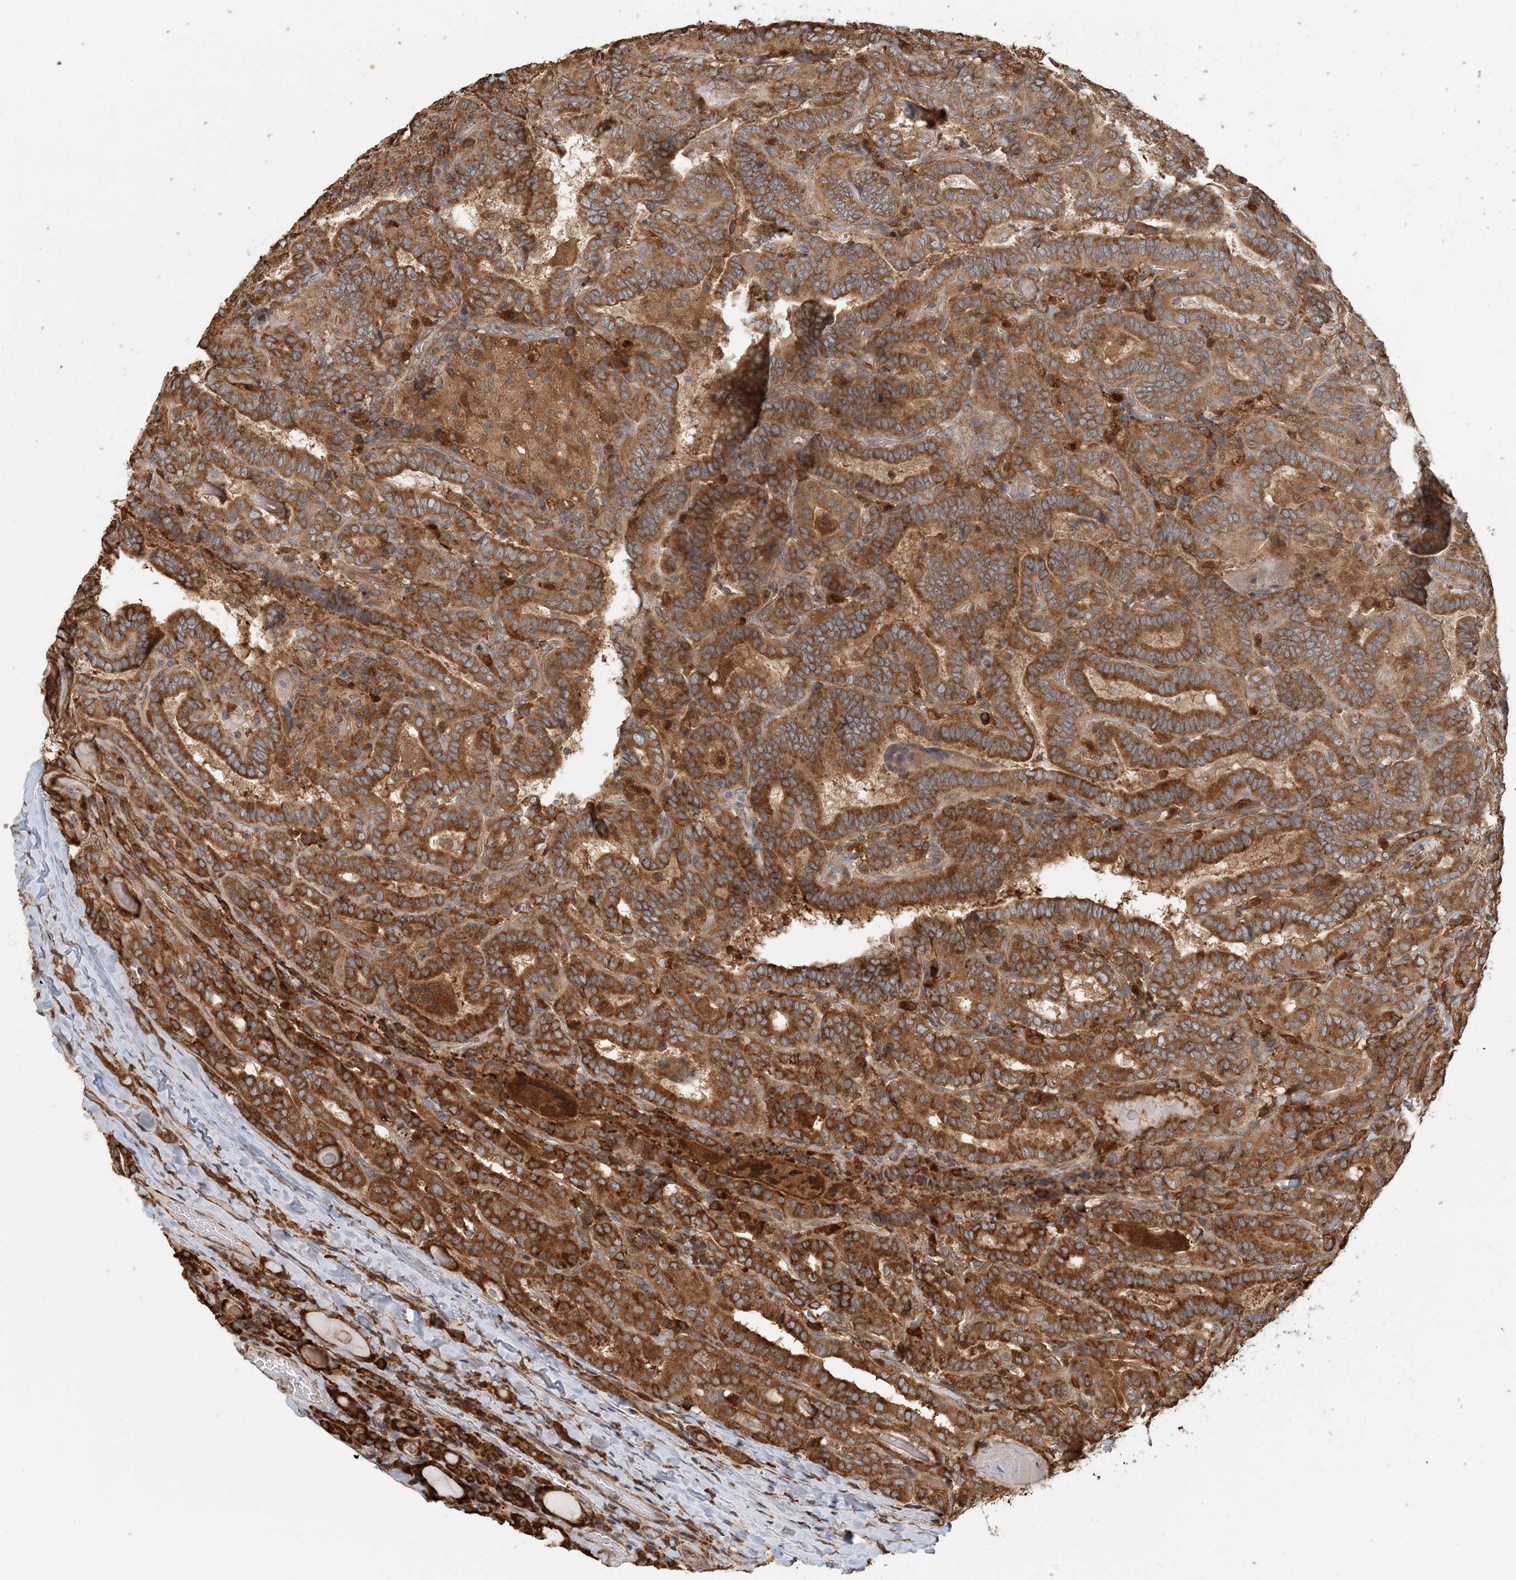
{"staining": {"intensity": "strong", "quantity": ">75%", "location": "cytoplasmic/membranous"}, "tissue": "thyroid cancer", "cell_type": "Tumor cells", "image_type": "cancer", "snomed": [{"axis": "morphology", "description": "Papillary adenocarcinoma, NOS"}, {"axis": "topography", "description": "Thyroid gland"}], "caption": "DAB (3,3'-diaminobenzidine) immunohistochemical staining of thyroid cancer exhibits strong cytoplasmic/membranous protein expression in approximately >75% of tumor cells.", "gene": "HNMT", "patient": {"sex": "female", "age": 72}}